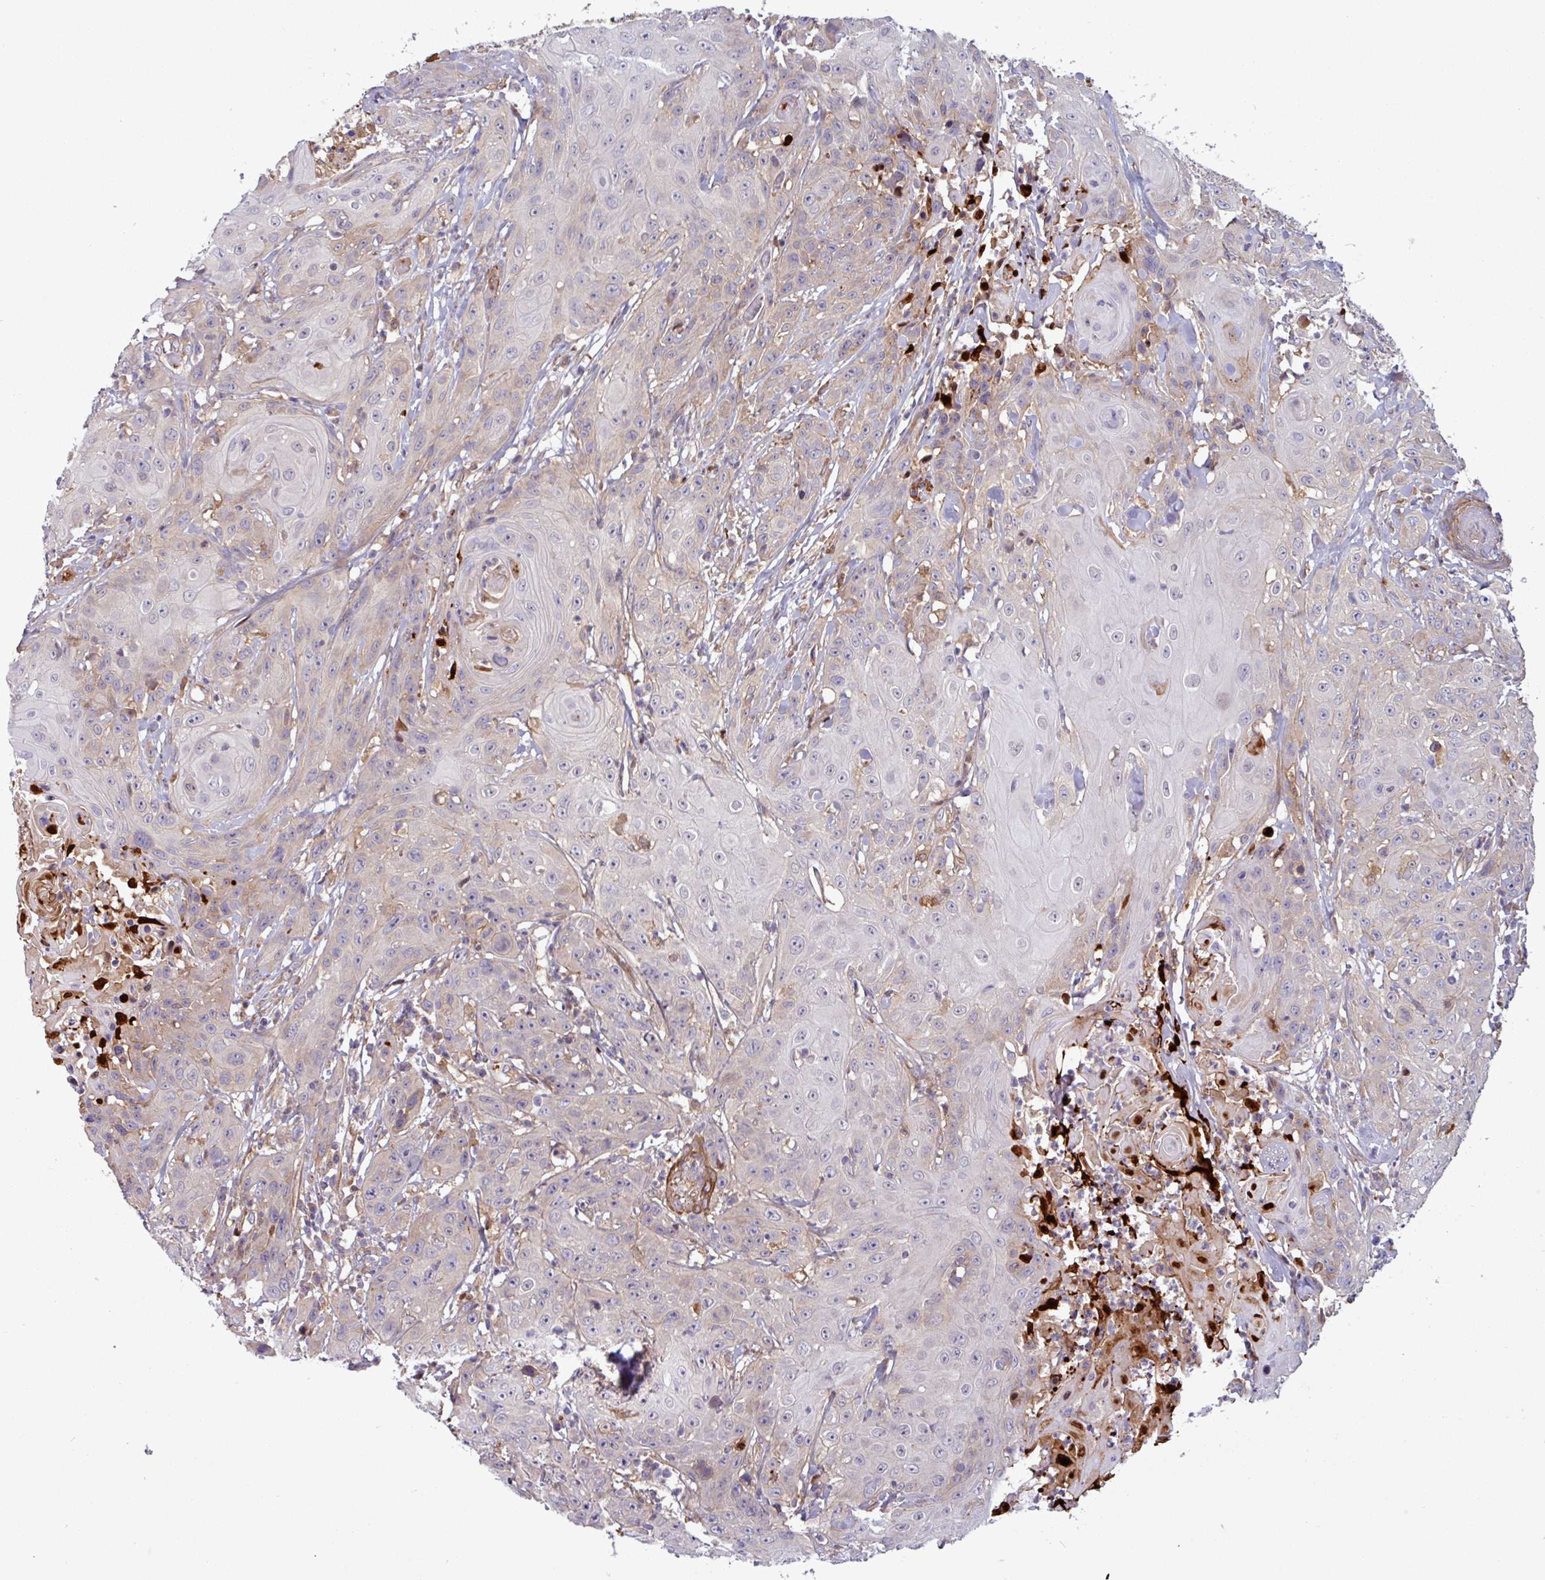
{"staining": {"intensity": "negative", "quantity": "none", "location": "none"}, "tissue": "head and neck cancer", "cell_type": "Tumor cells", "image_type": "cancer", "snomed": [{"axis": "morphology", "description": "Squamous cell carcinoma, NOS"}, {"axis": "topography", "description": "Skin"}, {"axis": "topography", "description": "Head-Neck"}], "caption": "Immunohistochemistry (IHC) micrograph of neoplastic tissue: head and neck squamous cell carcinoma stained with DAB (3,3'-diaminobenzidine) reveals no significant protein positivity in tumor cells.", "gene": "PCED1A", "patient": {"sex": "male", "age": 80}}